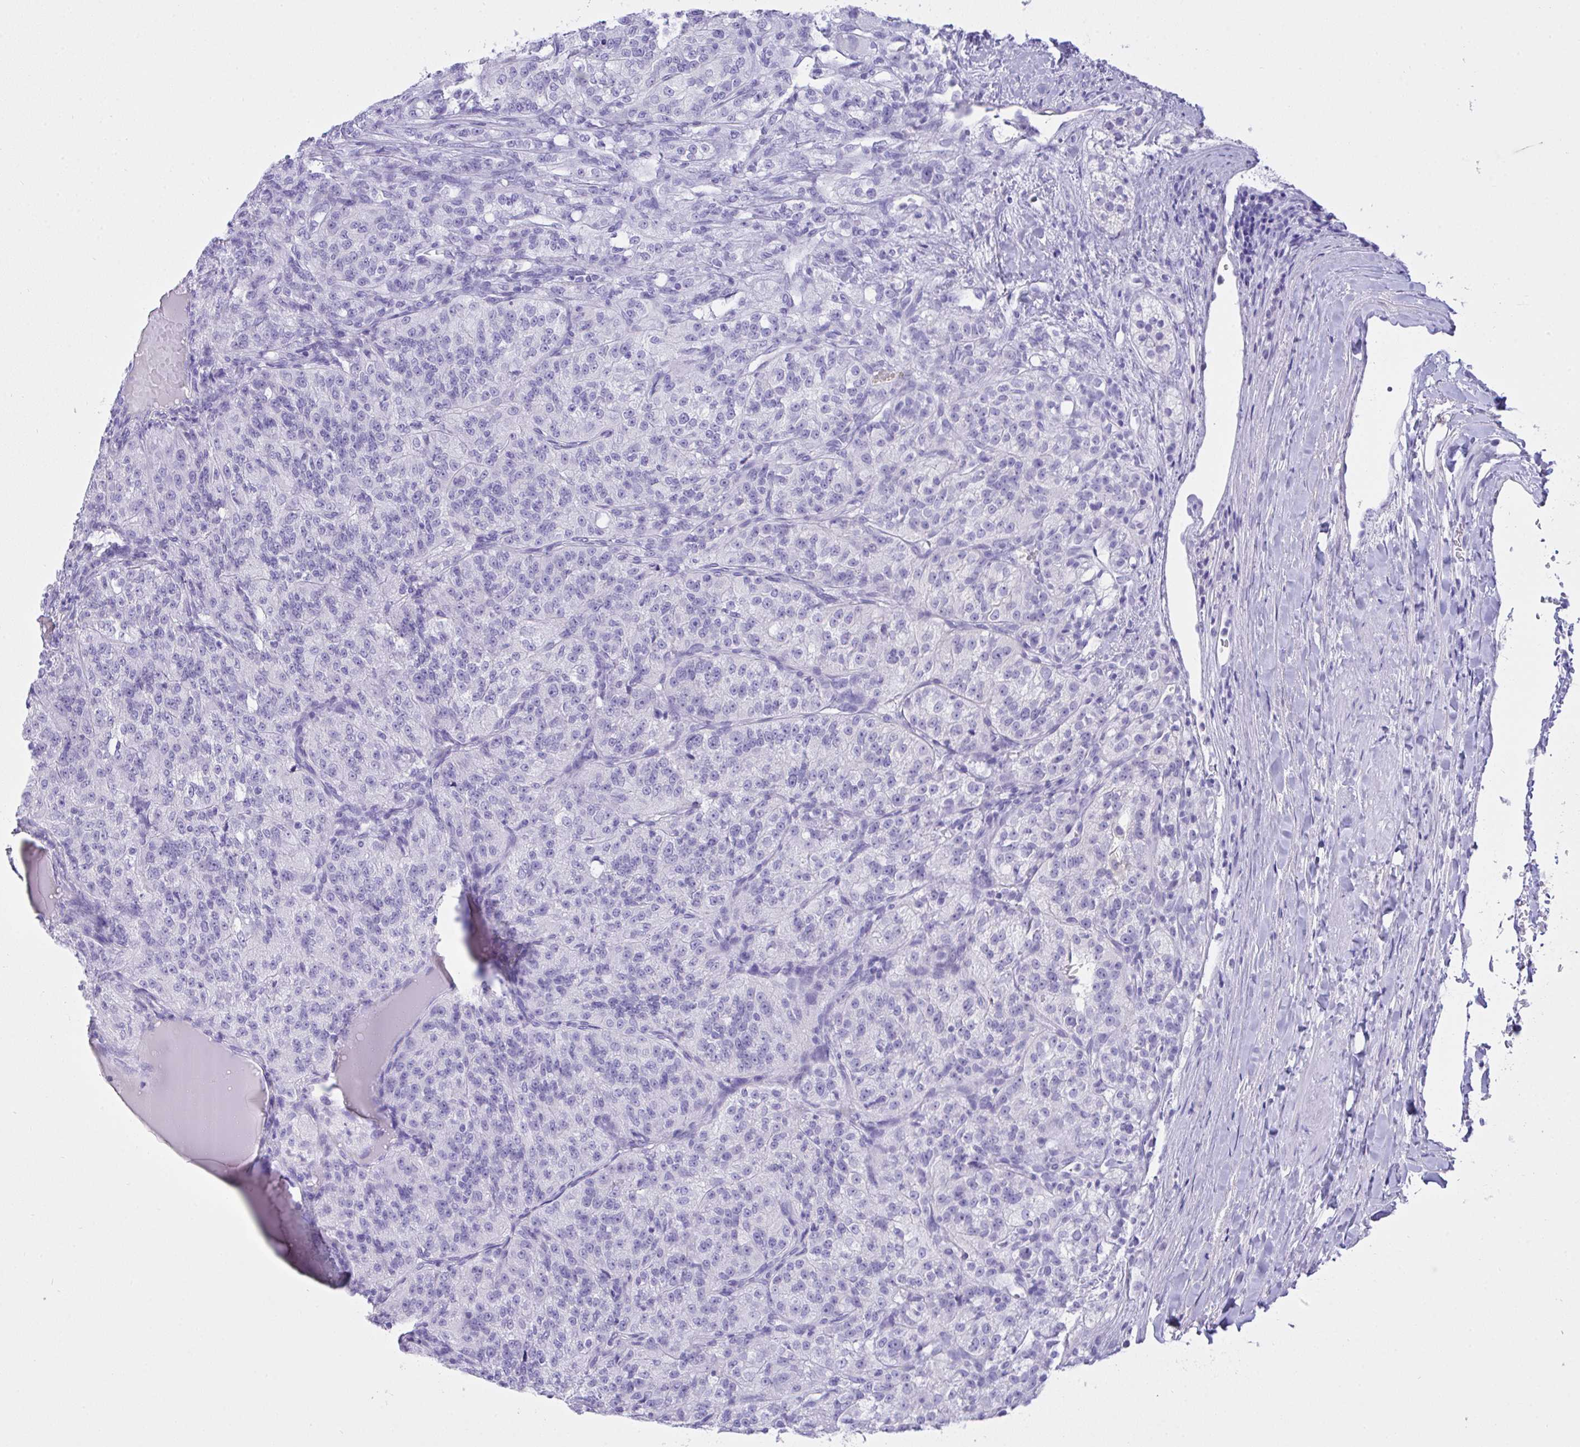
{"staining": {"intensity": "negative", "quantity": "none", "location": "none"}, "tissue": "renal cancer", "cell_type": "Tumor cells", "image_type": "cancer", "snomed": [{"axis": "morphology", "description": "Adenocarcinoma, NOS"}, {"axis": "topography", "description": "Kidney"}], "caption": "Immunohistochemistry (IHC) image of human renal cancer (adenocarcinoma) stained for a protein (brown), which reveals no staining in tumor cells. Nuclei are stained in blue.", "gene": "AKR1D1", "patient": {"sex": "female", "age": 63}}